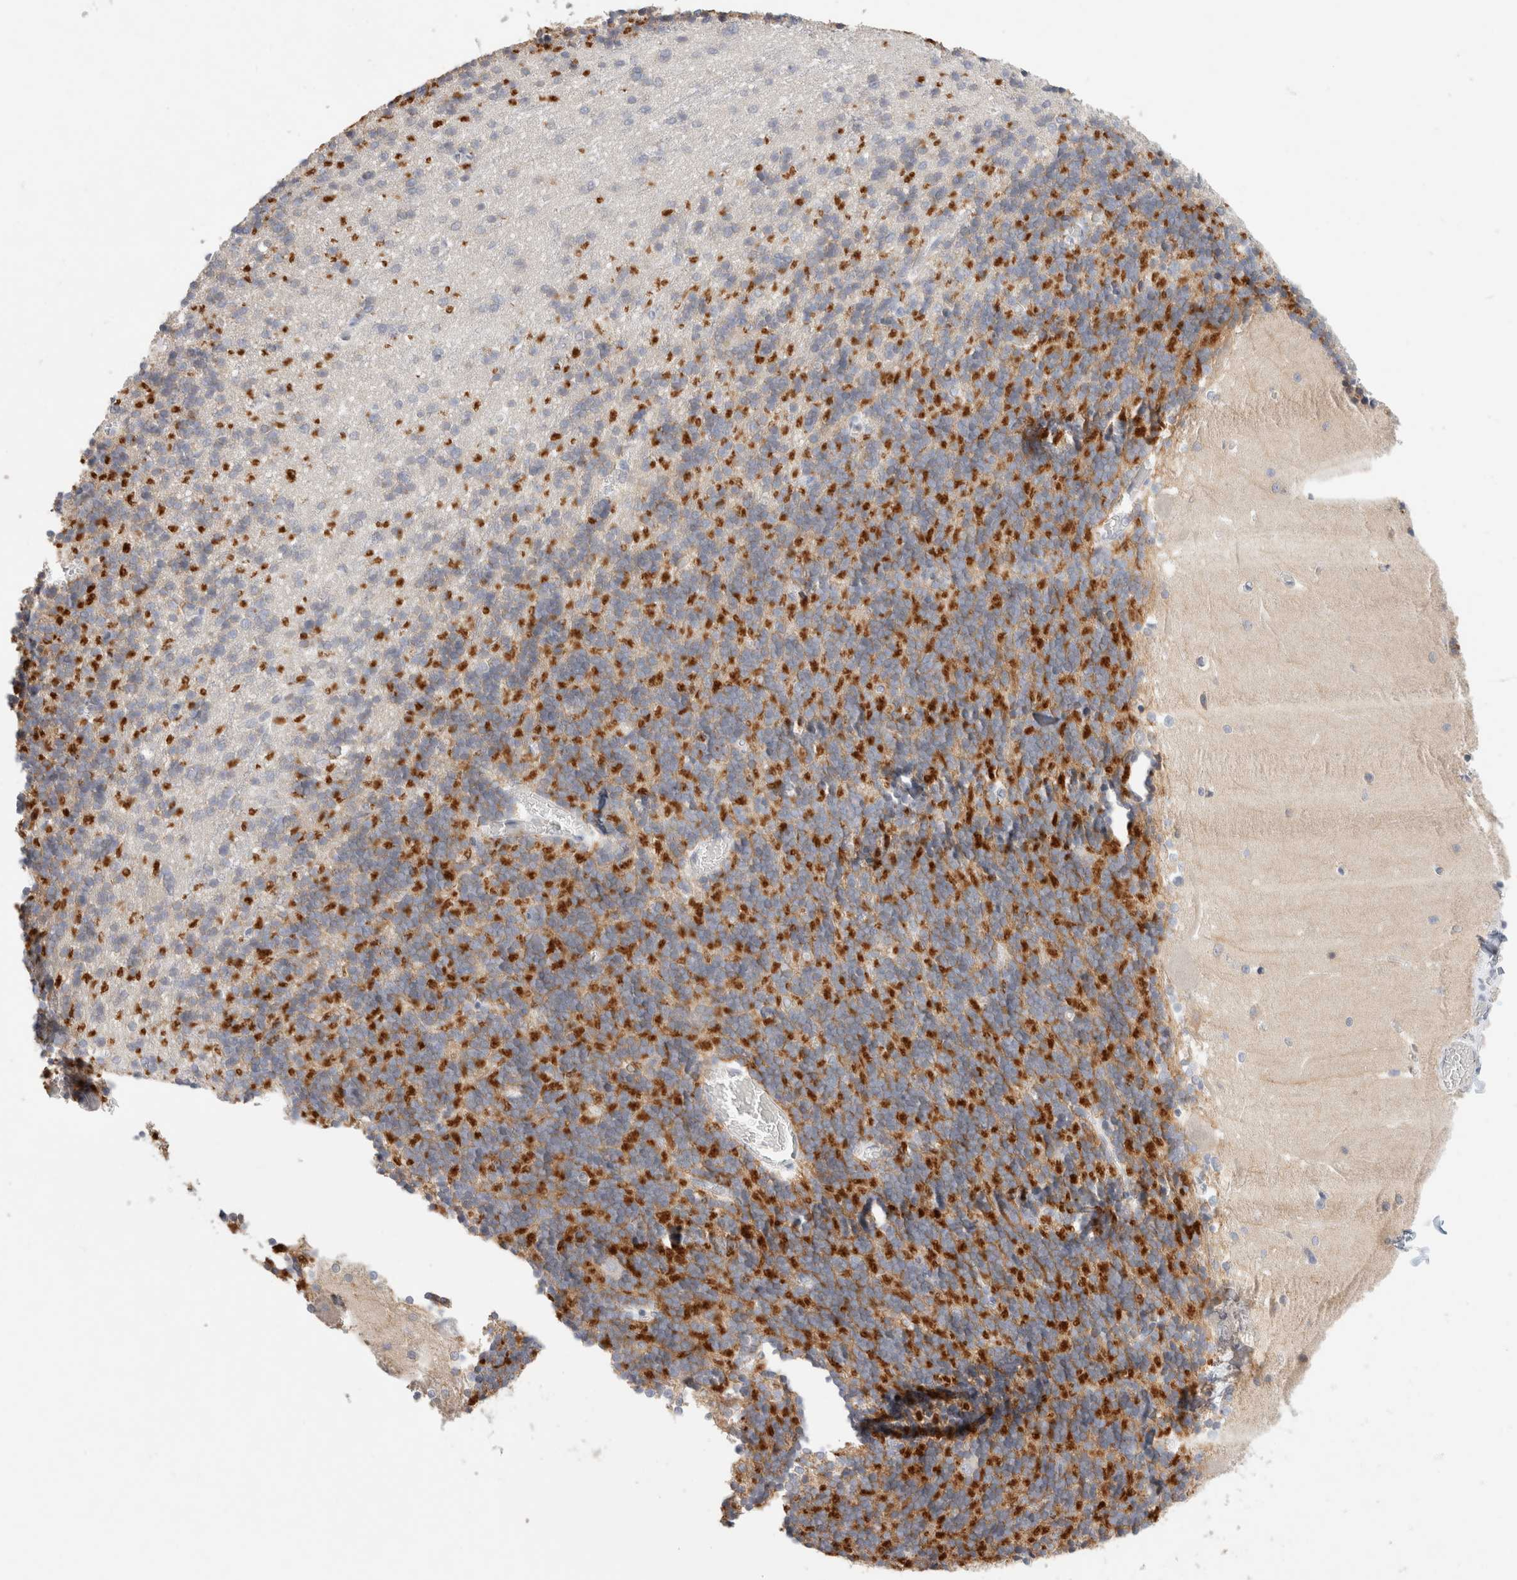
{"staining": {"intensity": "strong", "quantity": "<25%", "location": "cytoplasmic/membranous"}, "tissue": "cerebellum", "cell_type": "Cells in granular layer", "image_type": "normal", "snomed": [{"axis": "morphology", "description": "Normal tissue, NOS"}, {"axis": "topography", "description": "Cerebellum"}], "caption": "Cerebellum was stained to show a protein in brown. There is medium levels of strong cytoplasmic/membranous expression in about <25% of cells in granular layer. The protein of interest is shown in brown color, while the nuclei are stained blue.", "gene": "MPP2", "patient": {"sex": "male", "age": 37}}